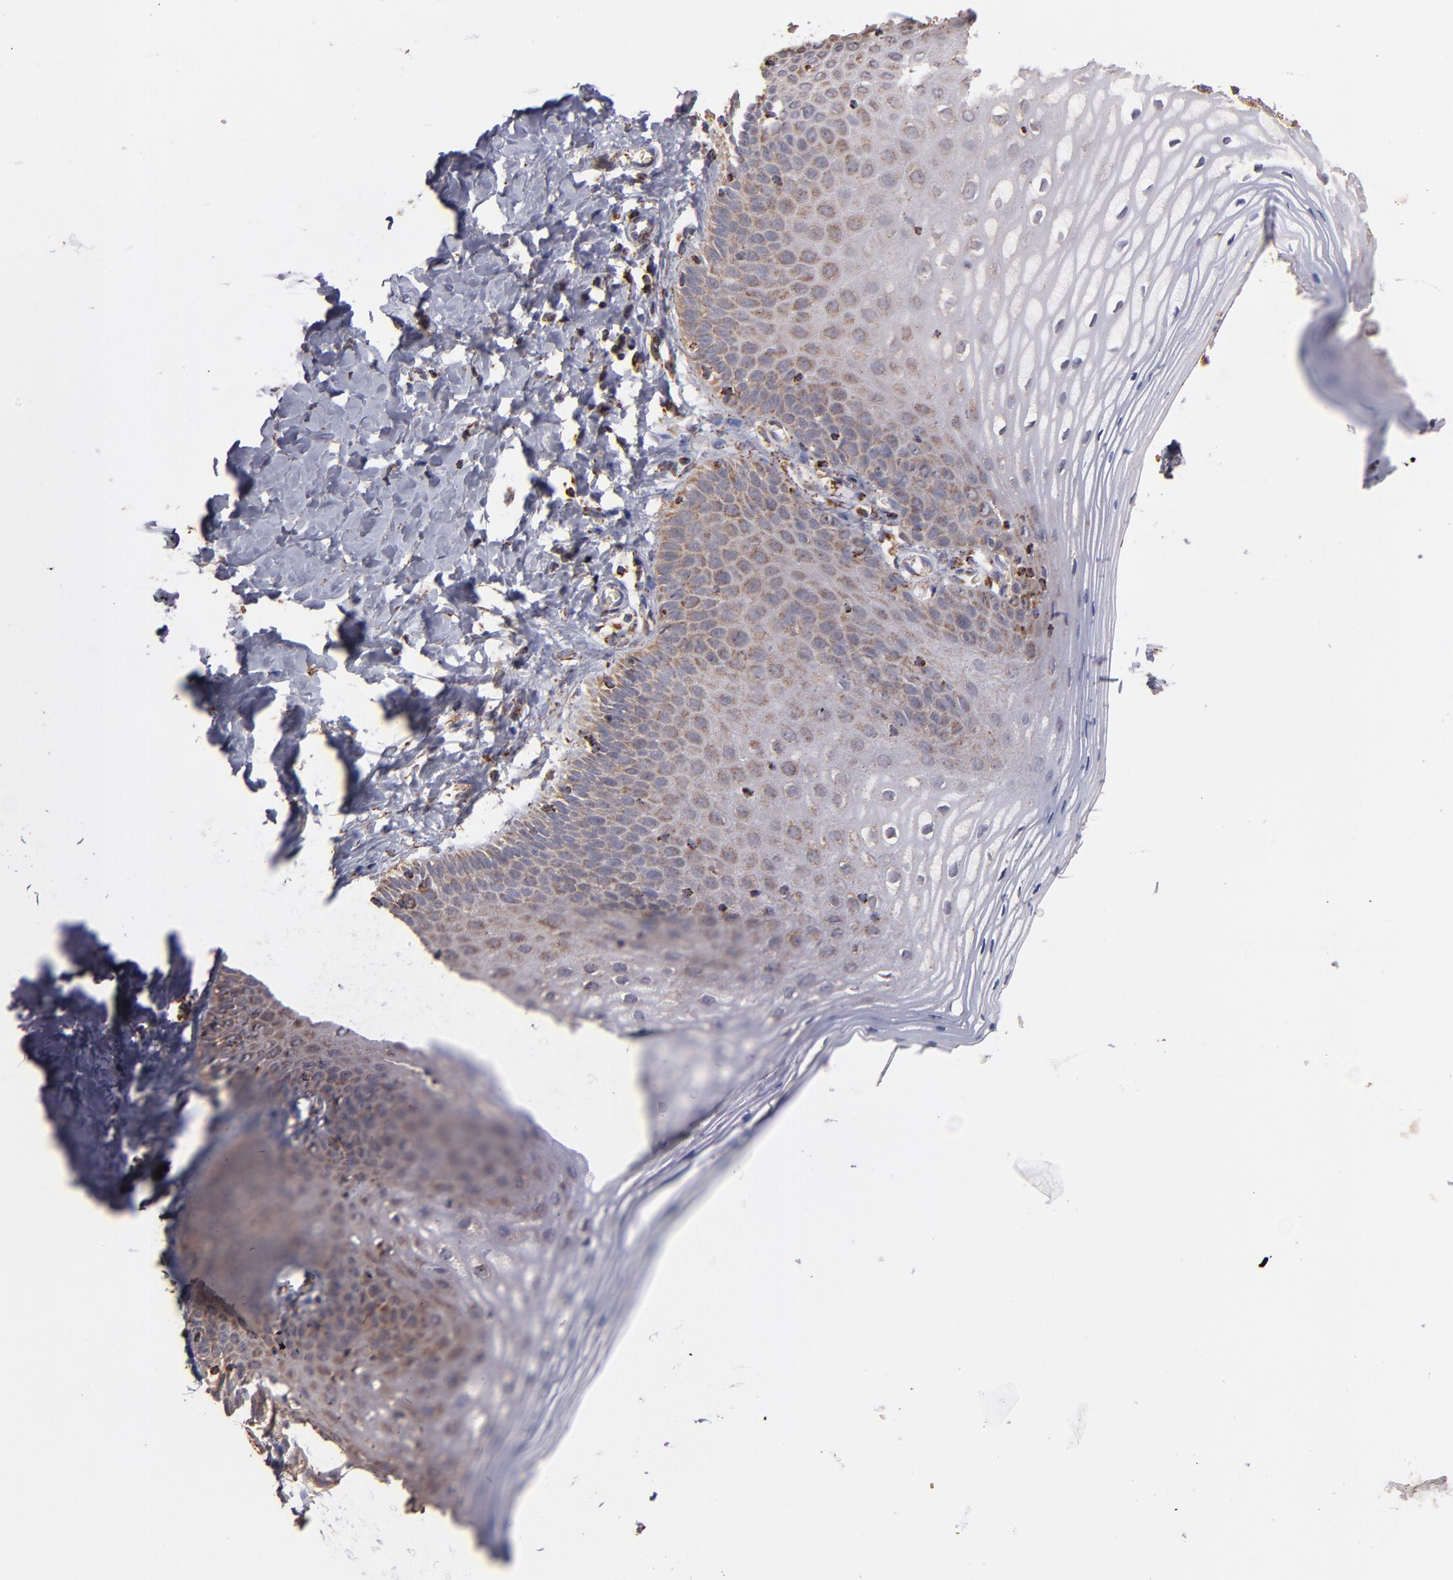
{"staining": {"intensity": "moderate", "quantity": "25%-75%", "location": "cytoplasmic/membranous"}, "tissue": "vagina", "cell_type": "Squamous epithelial cells", "image_type": "normal", "snomed": [{"axis": "morphology", "description": "Normal tissue, NOS"}, {"axis": "topography", "description": "Vagina"}], "caption": "Moderate cytoplasmic/membranous protein positivity is seen in approximately 25%-75% of squamous epithelial cells in vagina. Using DAB (brown) and hematoxylin (blue) stains, captured at high magnification using brightfield microscopy.", "gene": "DLST", "patient": {"sex": "female", "age": 55}}